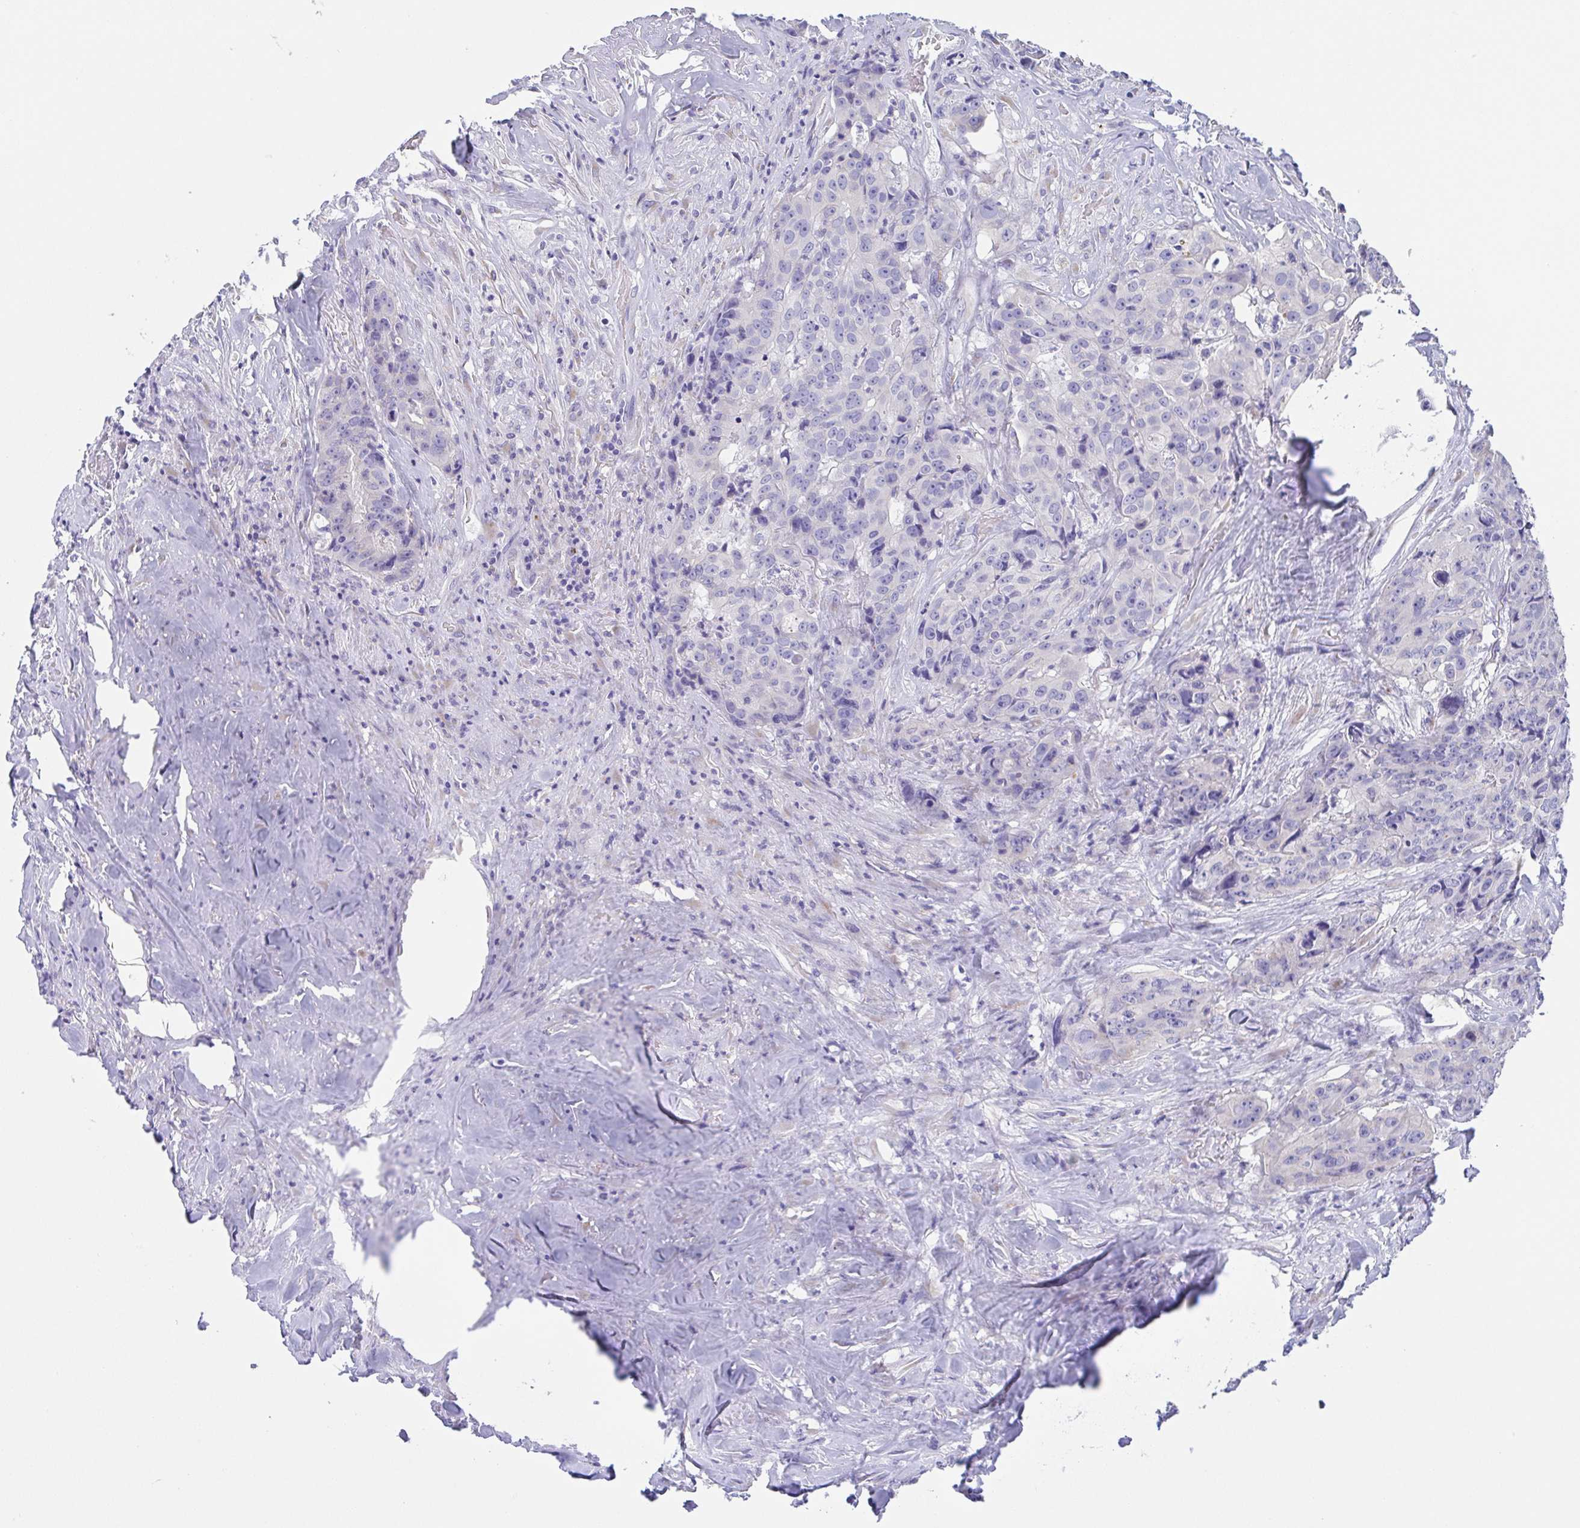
{"staining": {"intensity": "negative", "quantity": "none", "location": "none"}, "tissue": "colorectal cancer", "cell_type": "Tumor cells", "image_type": "cancer", "snomed": [{"axis": "morphology", "description": "Adenocarcinoma, NOS"}, {"axis": "topography", "description": "Rectum"}], "caption": "Human adenocarcinoma (colorectal) stained for a protein using IHC exhibits no staining in tumor cells.", "gene": "SCG3", "patient": {"sex": "female", "age": 62}}